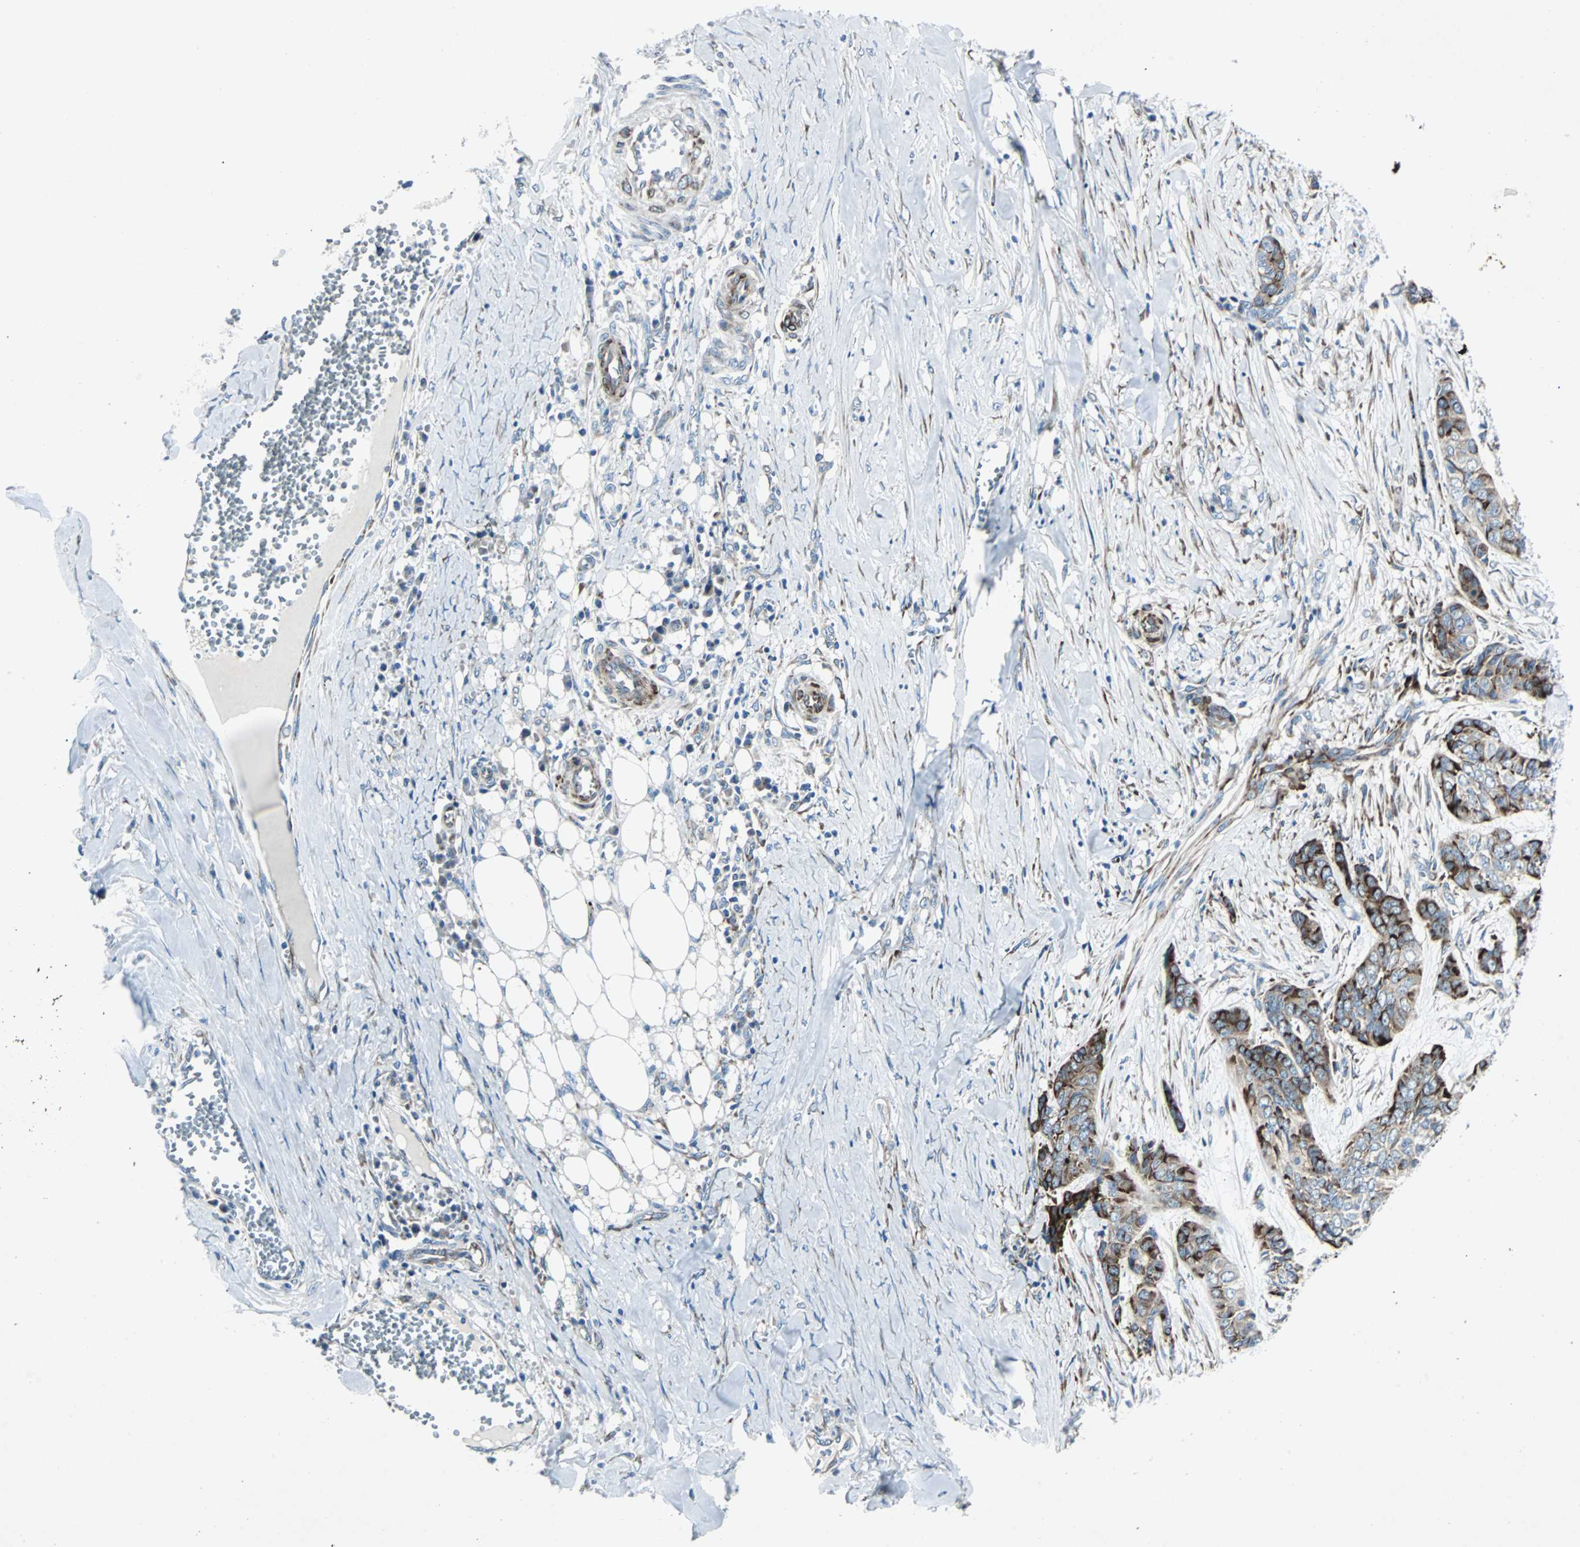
{"staining": {"intensity": "strong", "quantity": "25%-75%", "location": "cytoplasmic/membranous"}, "tissue": "skin cancer", "cell_type": "Tumor cells", "image_type": "cancer", "snomed": [{"axis": "morphology", "description": "Basal cell carcinoma"}, {"axis": "topography", "description": "Skin"}], "caption": "Immunohistochemistry (IHC) (DAB) staining of basal cell carcinoma (skin) shows strong cytoplasmic/membranous protein expression in about 25%-75% of tumor cells. Immunohistochemistry (IHC) stains the protein of interest in brown and the nuclei are stained blue.", "gene": "BBC3", "patient": {"sex": "female", "age": 64}}